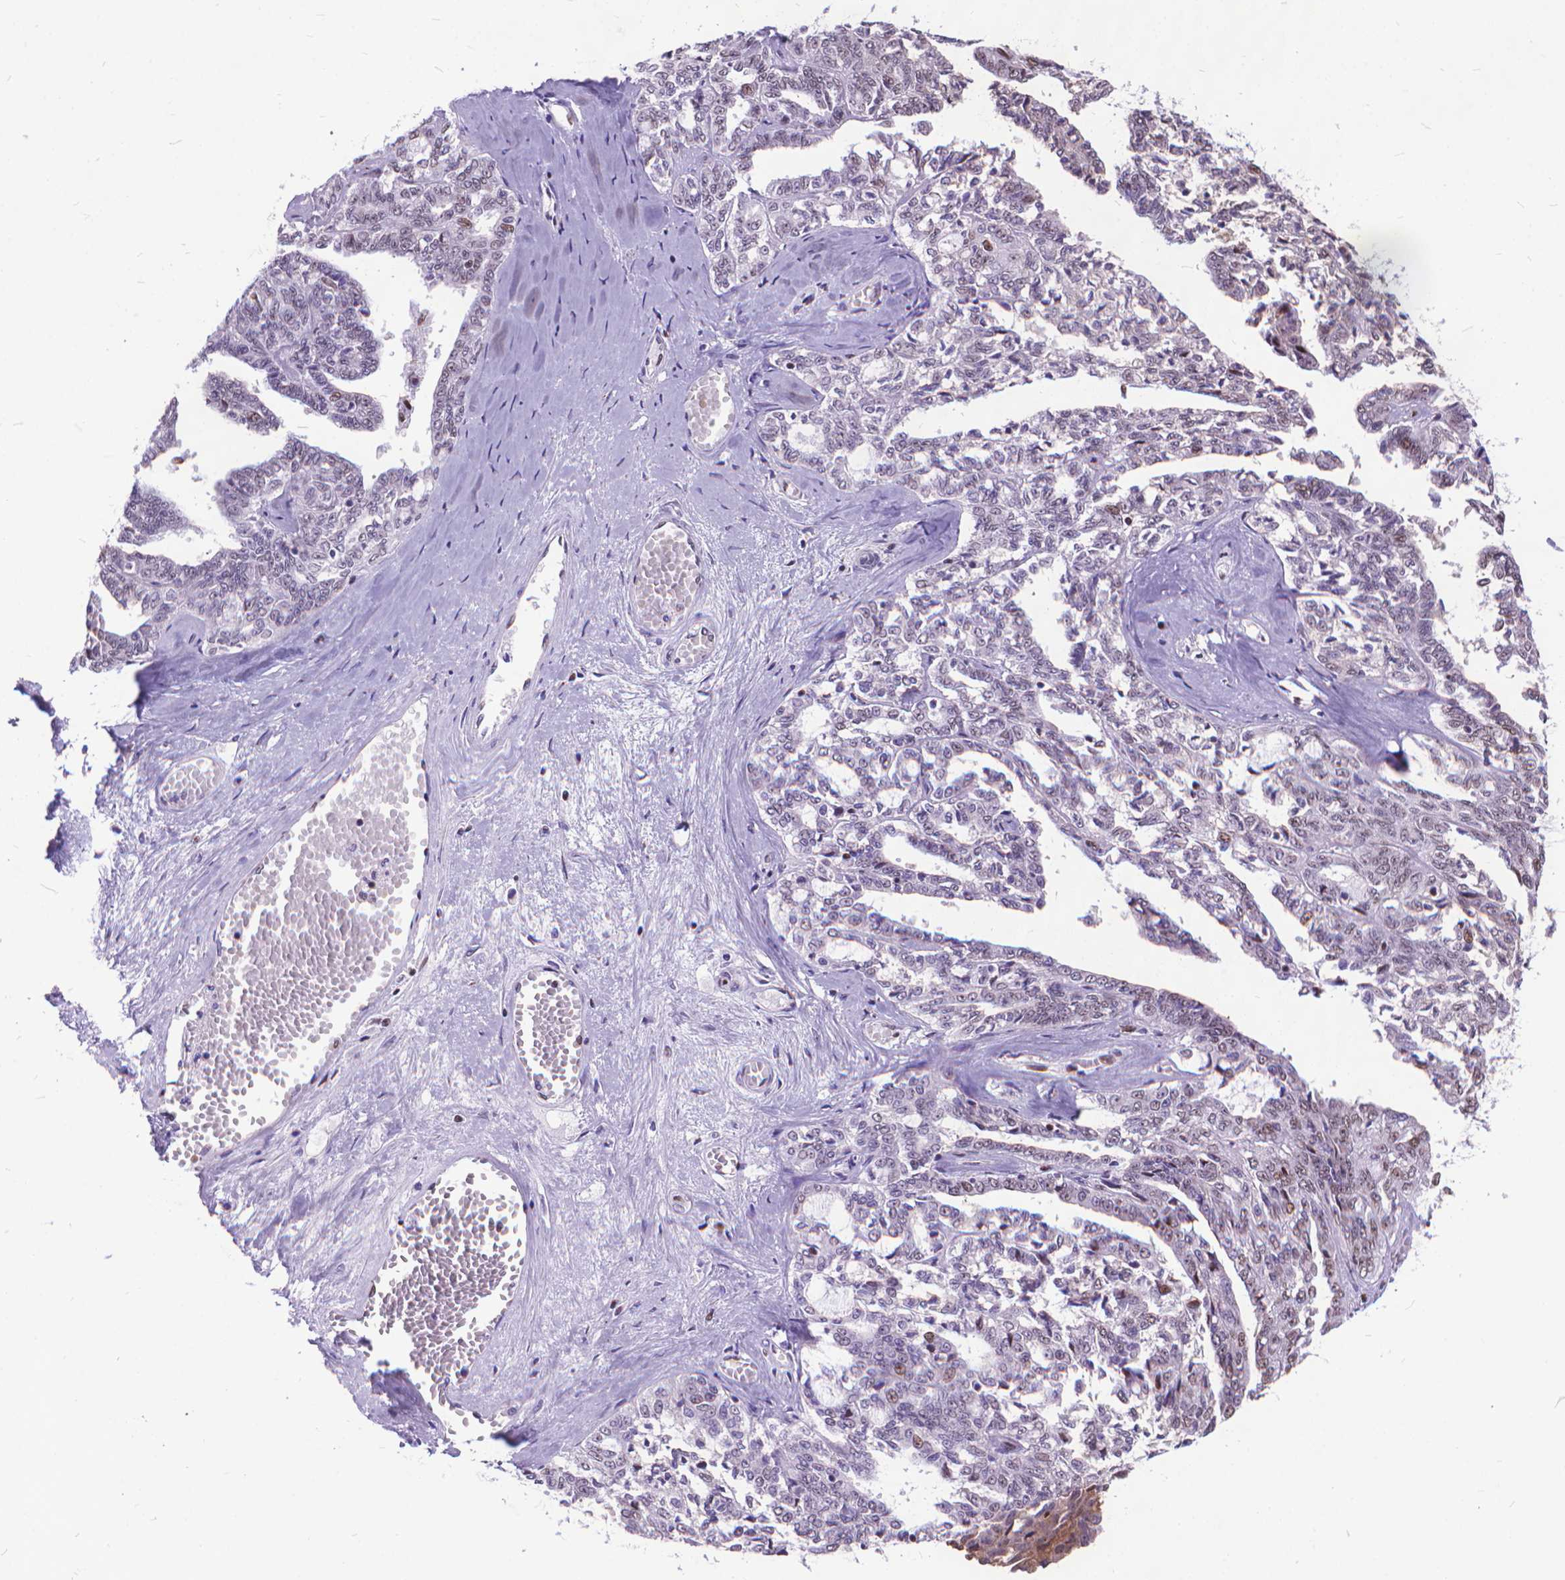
{"staining": {"intensity": "negative", "quantity": "none", "location": "none"}, "tissue": "ovarian cancer", "cell_type": "Tumor cells", "image_type": "cancer", "snomed": [{"axis": "morphology", "description": "Cystadenocarcinoma, serous, NOS"}, {"axis": "topography", "description": "Ovary"}], "caption": "This histopathology image is of ovarian serous cystadenocarcinoma stained with IHC to label a protein in brown with the nuclei are counter-stained blue. There is no staining in tumor cells. Nuclei are stained in blue.", "gene": "POLE4", "patient": {"sex": "female", "age": 71}}